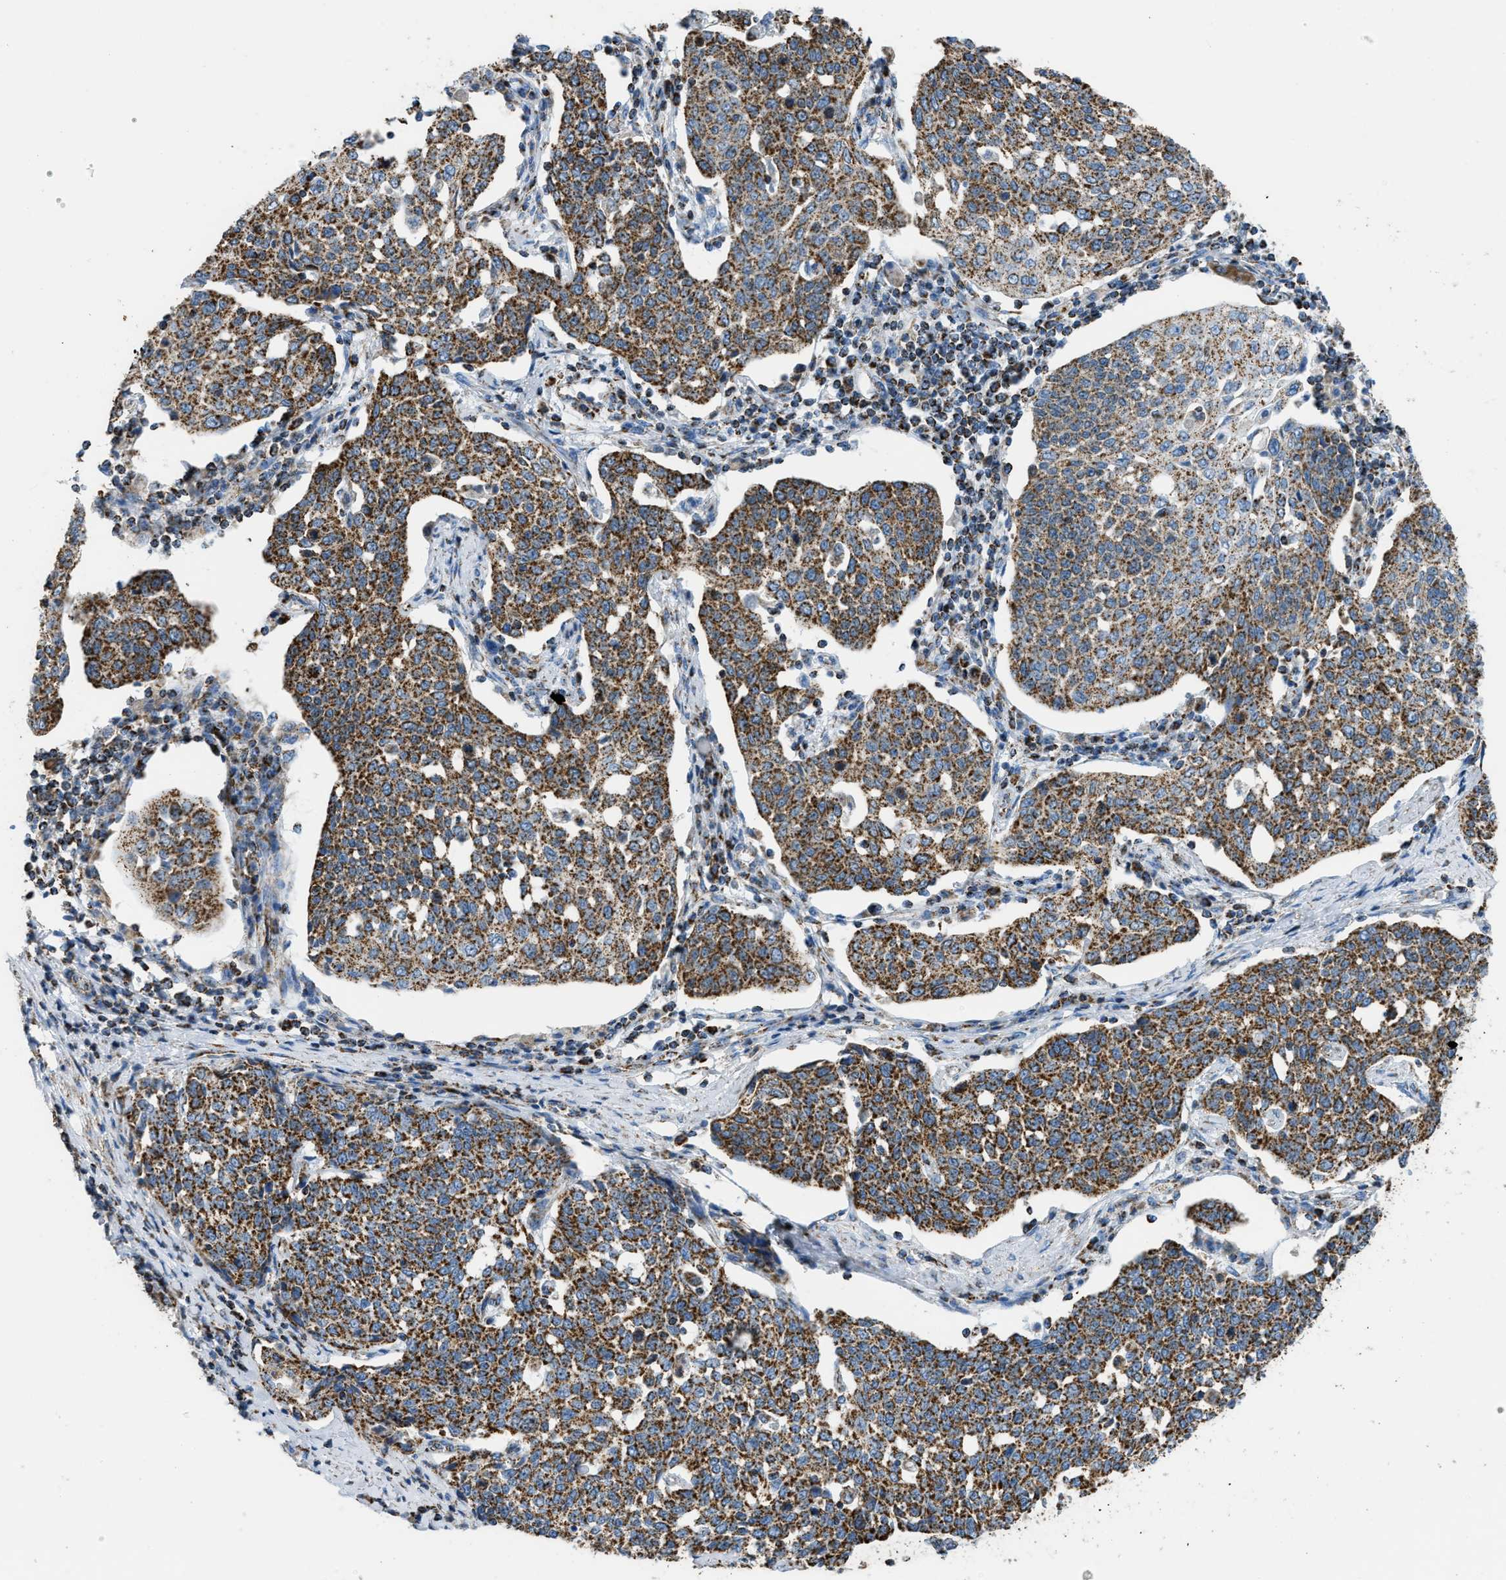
{"staining": {"intensity": "strong", "quantity": ">75%", "location": "cytoplasmic/membranous"}, "tissue": "cervical cancer", "cell_type": "Tumor cells", "image_type": "cancer", "snomed": [{"axis": "morphology", "description": "Squamous cell carcinoma, NOS"}, {"axis": "topography", "description": "Cervix"}], "caption": "Human cervical cancer stained with a brown dye demonstrates strong cytoplasmic/membranous positive staining in about >75% of tumor cells.", "gene": "ETFB", "patient": {"sex": "female", "age": 34}}